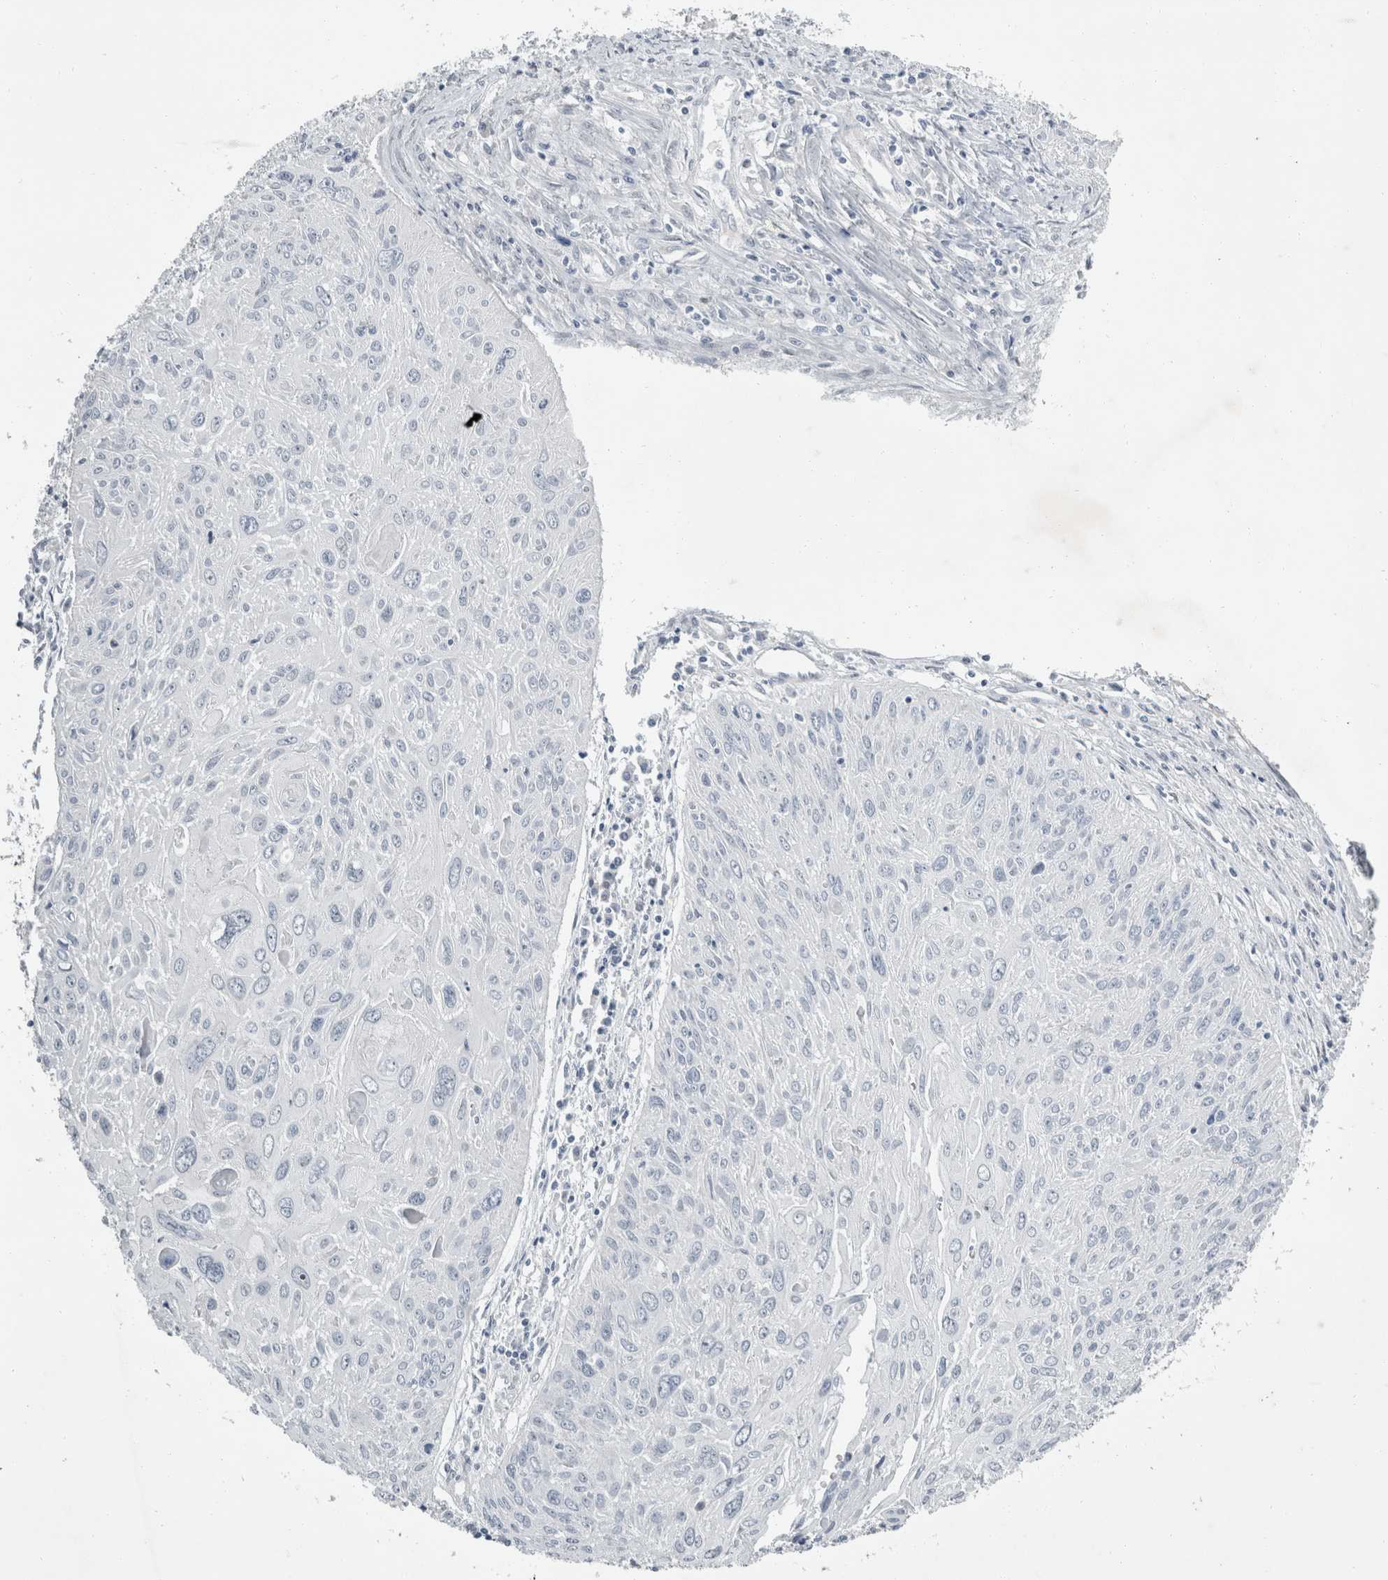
{"staining": {"intensity": "negative", "quantity": "none", "location": "none"}, "tissue": "cervical cancer", "cell_type": "Tumor cells", "image_type": "cancer", "snomed": [{"axis": "morphology", "description": "Squamous cell carcinoma, NOS"}, {"axis": "topography", "description": "Cervix"}], "caption": "Cervical cancer was stained to show a protein in brown. There is no significant positivity in tumor cells.", "gene": "FXYD7", "patient": {"sex": "female", "age": 51}}